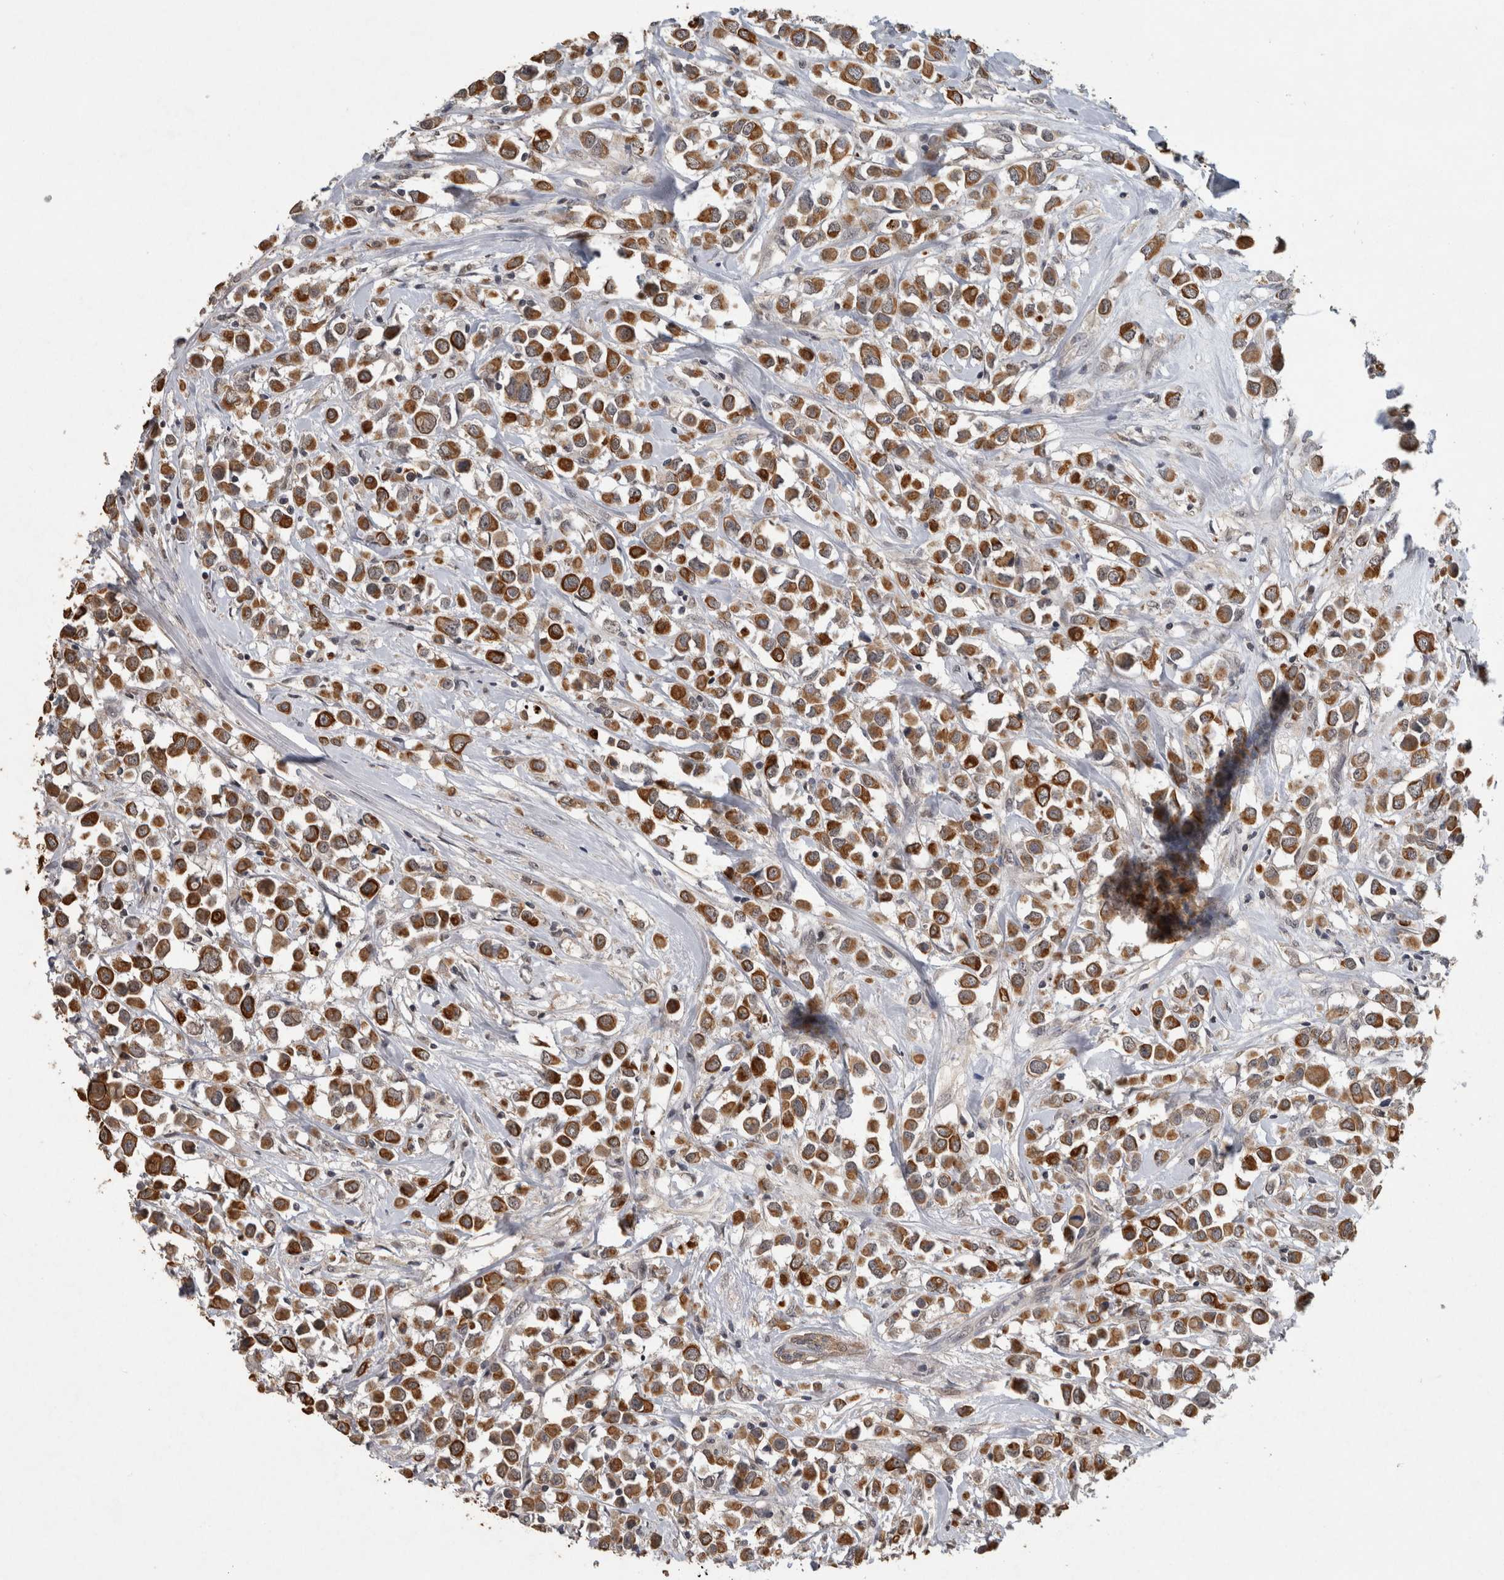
{"staining": {"intensity": "strong", "quantity": ">75%", "location": "cytoplasmic/membranous"}, "tissue": "breast cancer", "cell_type": "Tumor cells", "image_type": "cancer", "snomed": [{"axis": "morphology", "description": "Duct carcinoma"}, {"axis": "topography", "description": "Breast"}], "caption": "Breast intraductal carcinoma stained with a protein marker exhibits strong staining in tumor cells.", "gene": "RHPN1", "patient": {"sex": "female", "age": 61}}